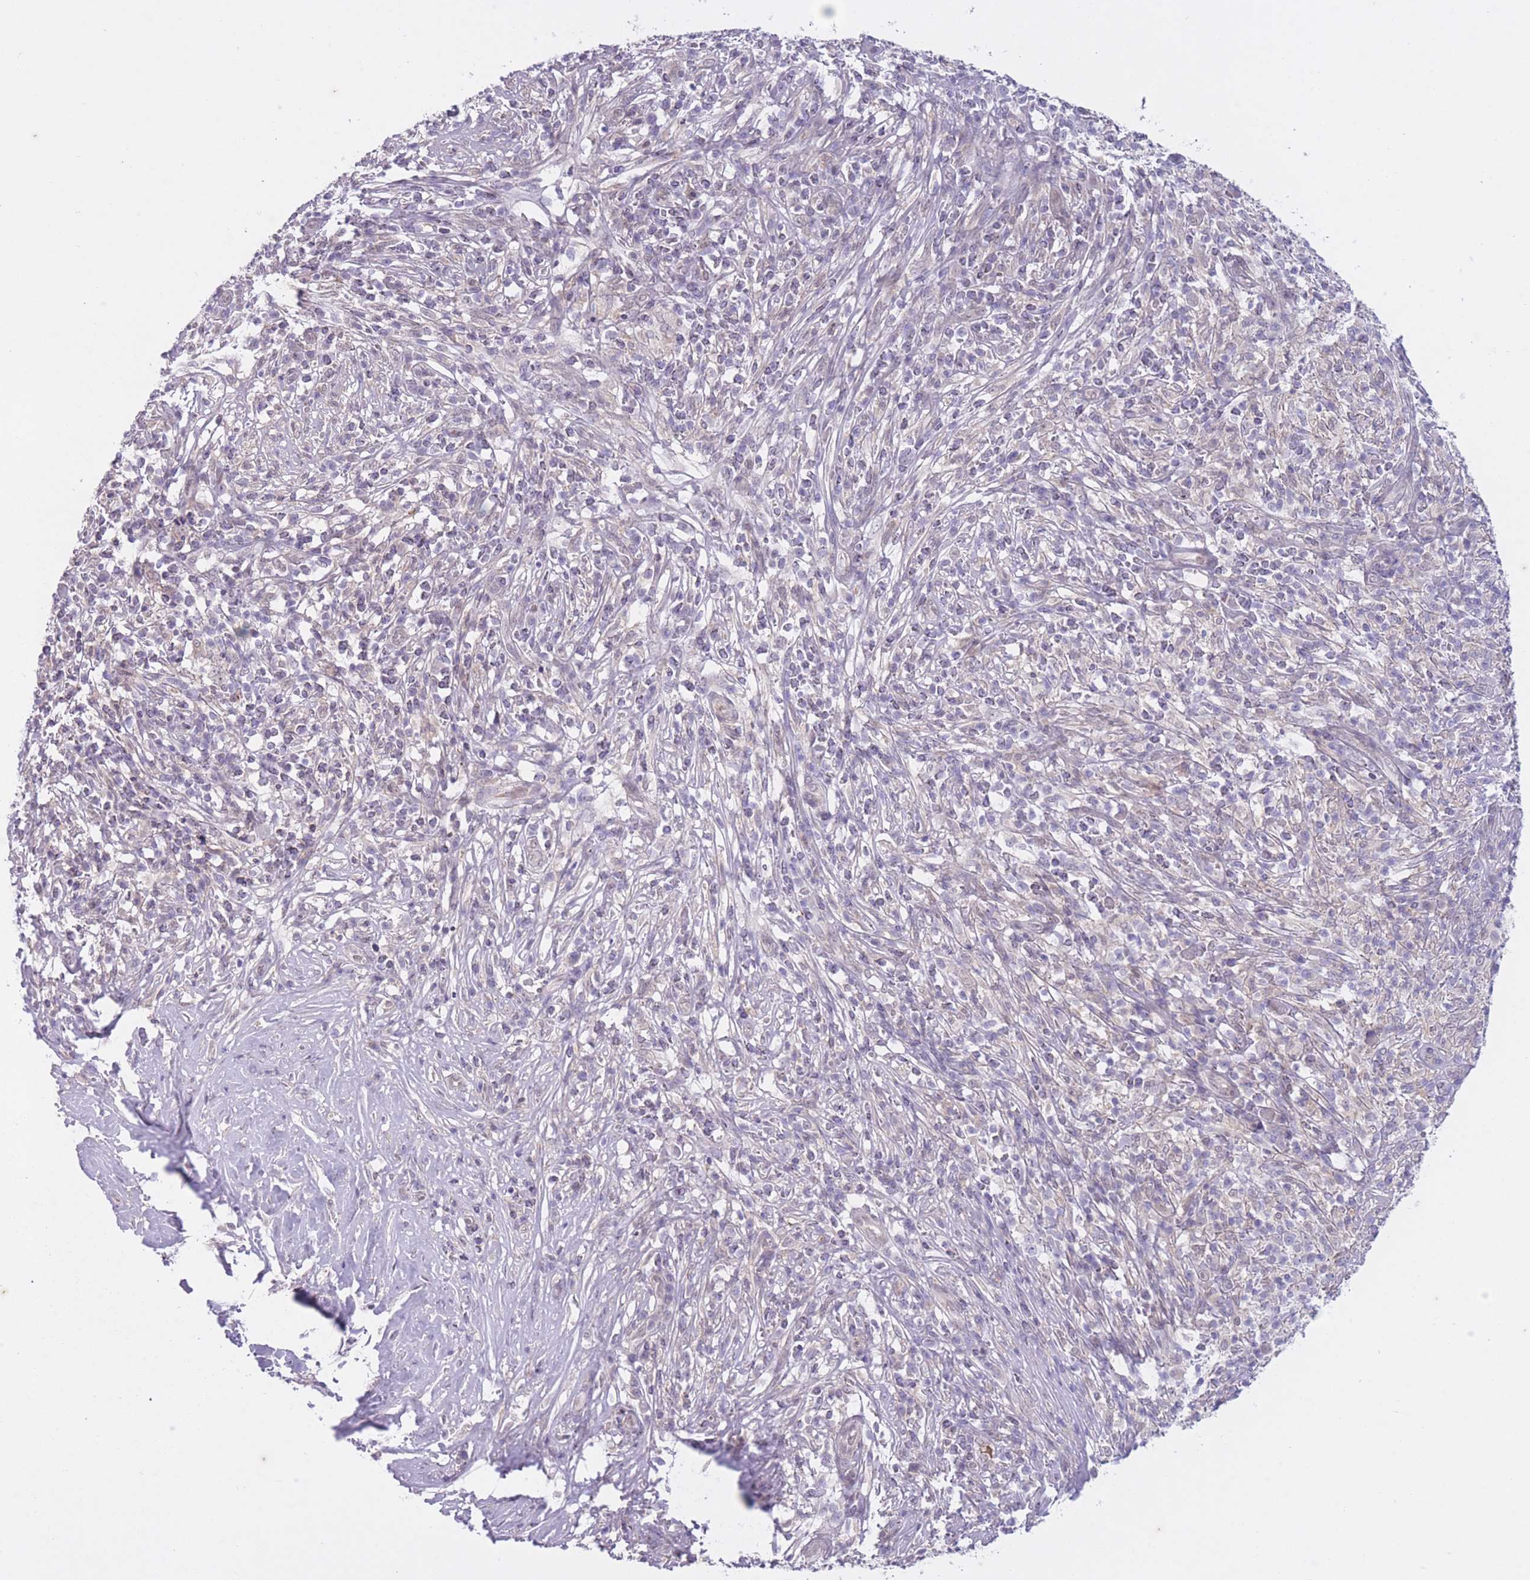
{"staining": {"intensity": "negative", "quantity": "none", "location": "none"}, "tissue": "melanoma", "cell_type": "Tumor cells", "image_type": "cancer", "snomed": [{"axis": "morphology", "description": "Malignant melanoma, NOS"}, {"axis": "topography", "description": "Skin"}], "caption": "Tumor cells show no significant staining in melanoma. Brightfield microscopy of immunohistochemistry stained with DAB (3,3'-diaminobenzidine) (brown) and hematoxylin (blue), captured at high magnification.", "gene": "ARPIN", "patient": {"sex": "male", "age": 66}}